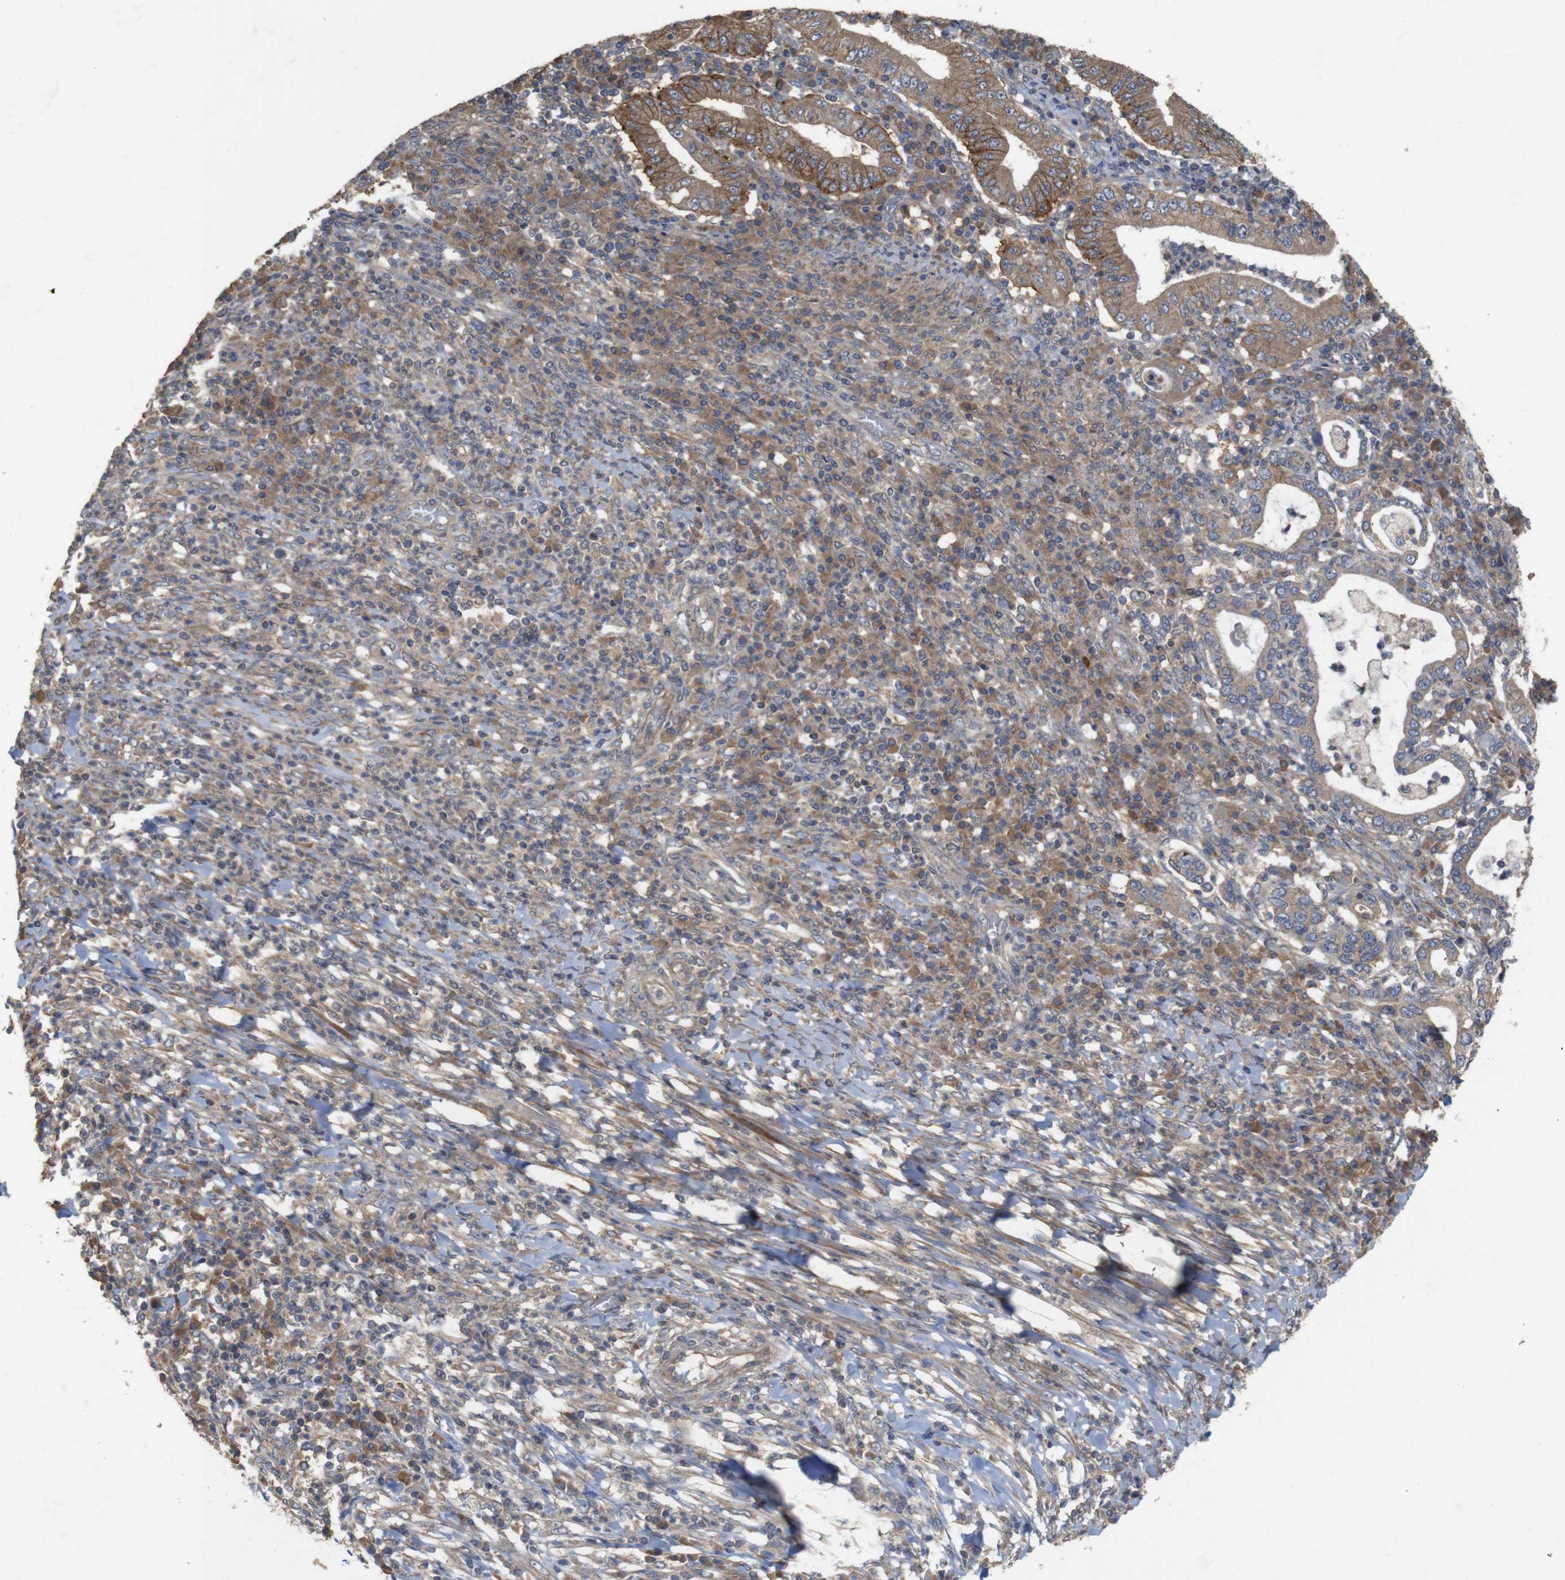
{"staining": {"intensity": "moderate", "quantity": ">75%", "location": "cytoplasmic/membranous"}, "tissue": "stomach cancer", "cell_type": "Tumor cells", "image_type": "cancer", "snomed": [{"axis": "morphology", "description": "Normal tissue, NOS"}, {"axis": "morphology", "description": "Adenocarcinoma, NOS"}, {"axis": "topography", "description": "Esophagus"}, {"axis": "topography", "description": "Stomach, upper"}, {"axis": "topography", "description": "Peripheral nerve tissue"}], "caption": "A medium amount of moderate cytoplasmic/membranous expression is appreciated in about >75% of tumor cells in stomach cancer (adenocarcinoma) tissue. (Brightfield microscopy of DAB IHC at high magnification).", "gene": "KCNS3", "patient": {"sex": "male", "age": 62}}